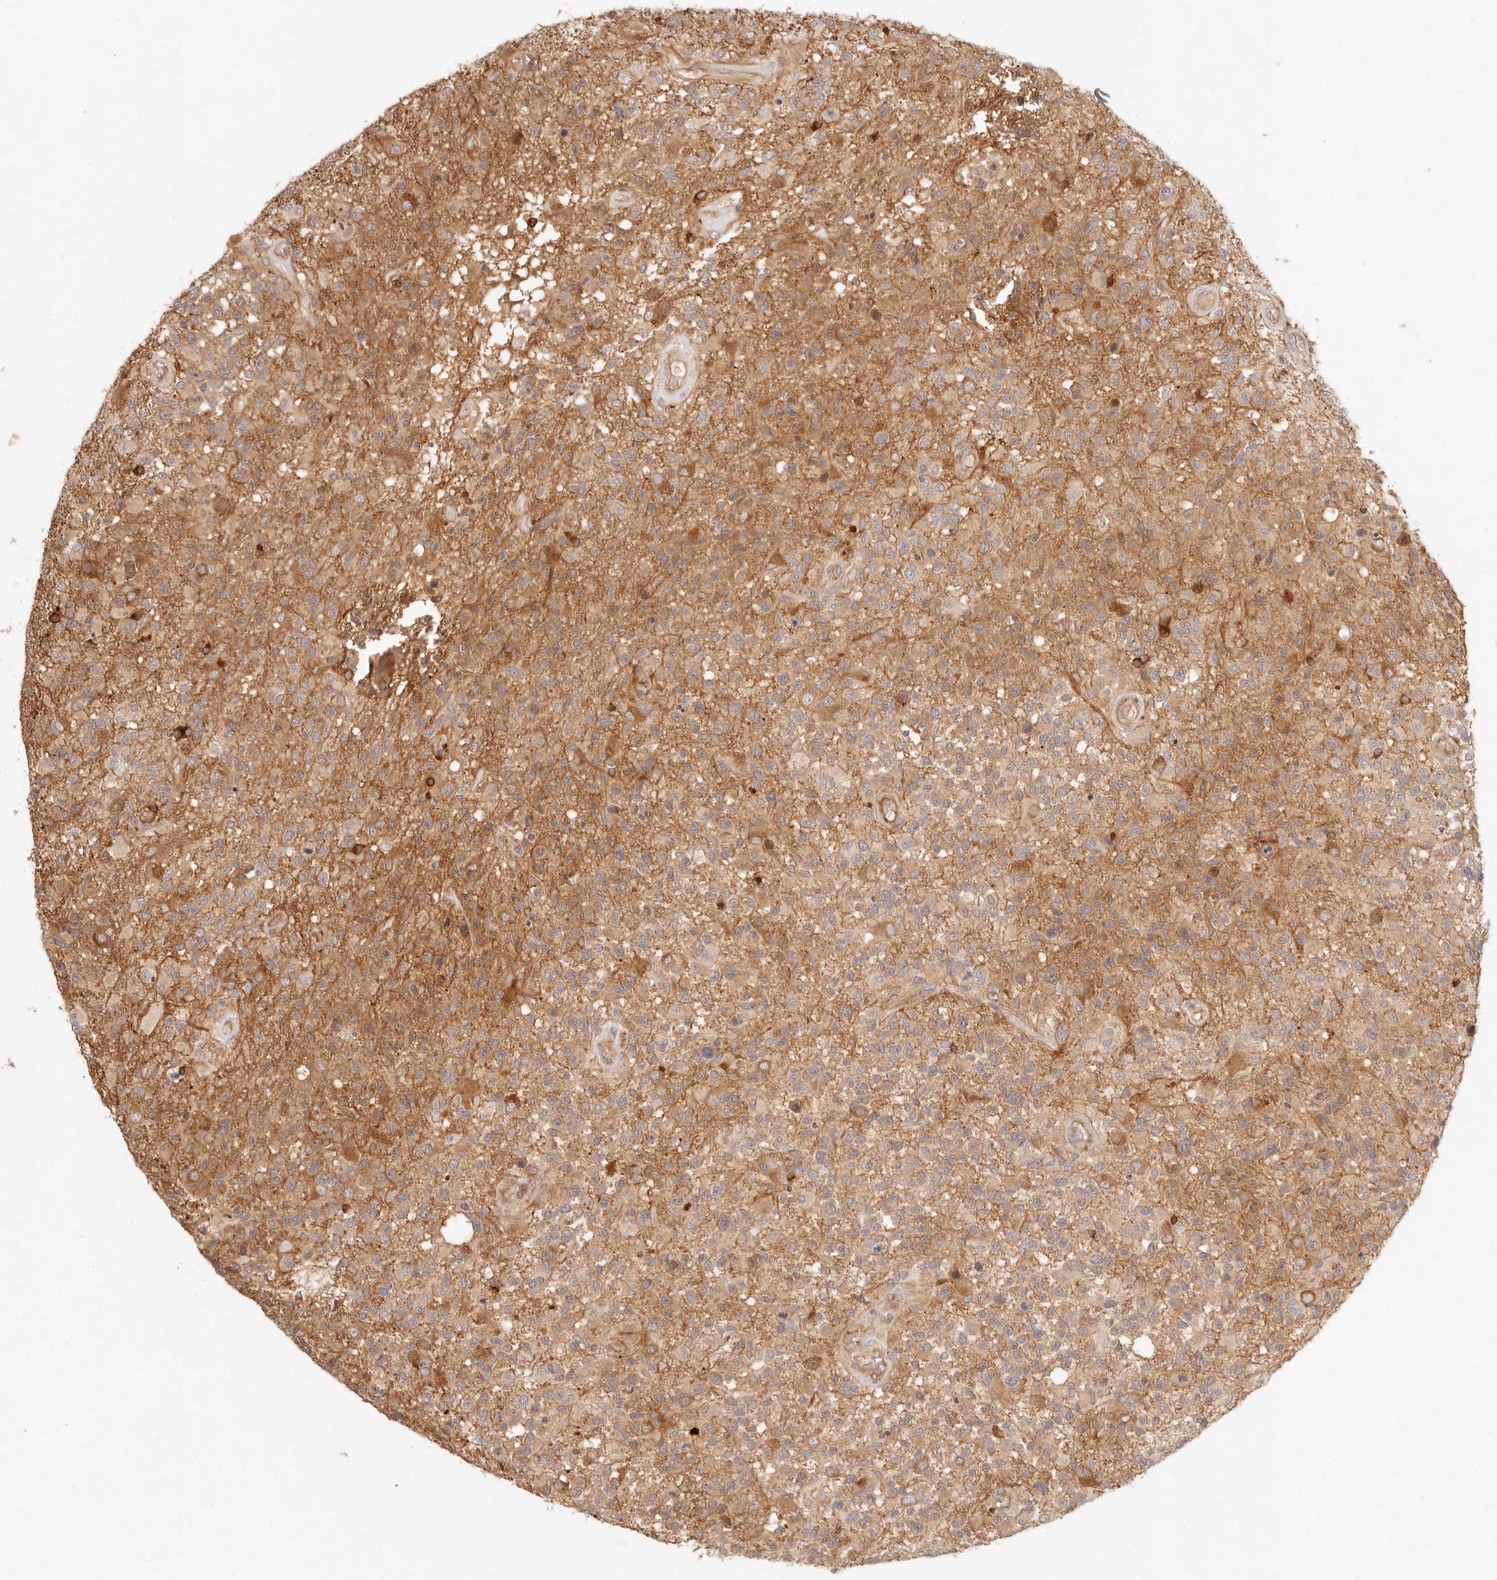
{"staining": {"intensity": "moderate", "quantity": ">75%", "location": "cytoplasmic/membranous"}, "tissue": "glioma", "cell_type": "Tumor cells", "image_type": "cancer", "snomed": [{"axis": "morphology", "description": "Glioma, malignant, High grade"}, {"axis": "morphology", "description": "Glioblastoma, NOS"}, {"axis": "topography", "description": "Brain"}], "caption": "Brown immunohistochemical staining in glioma reveals moderate cytoplasmic/membranous staining in approximately >75% of tumor cells.", "gene": "PPP1R3B", "patient": {"sex": "male", "age": 60}}